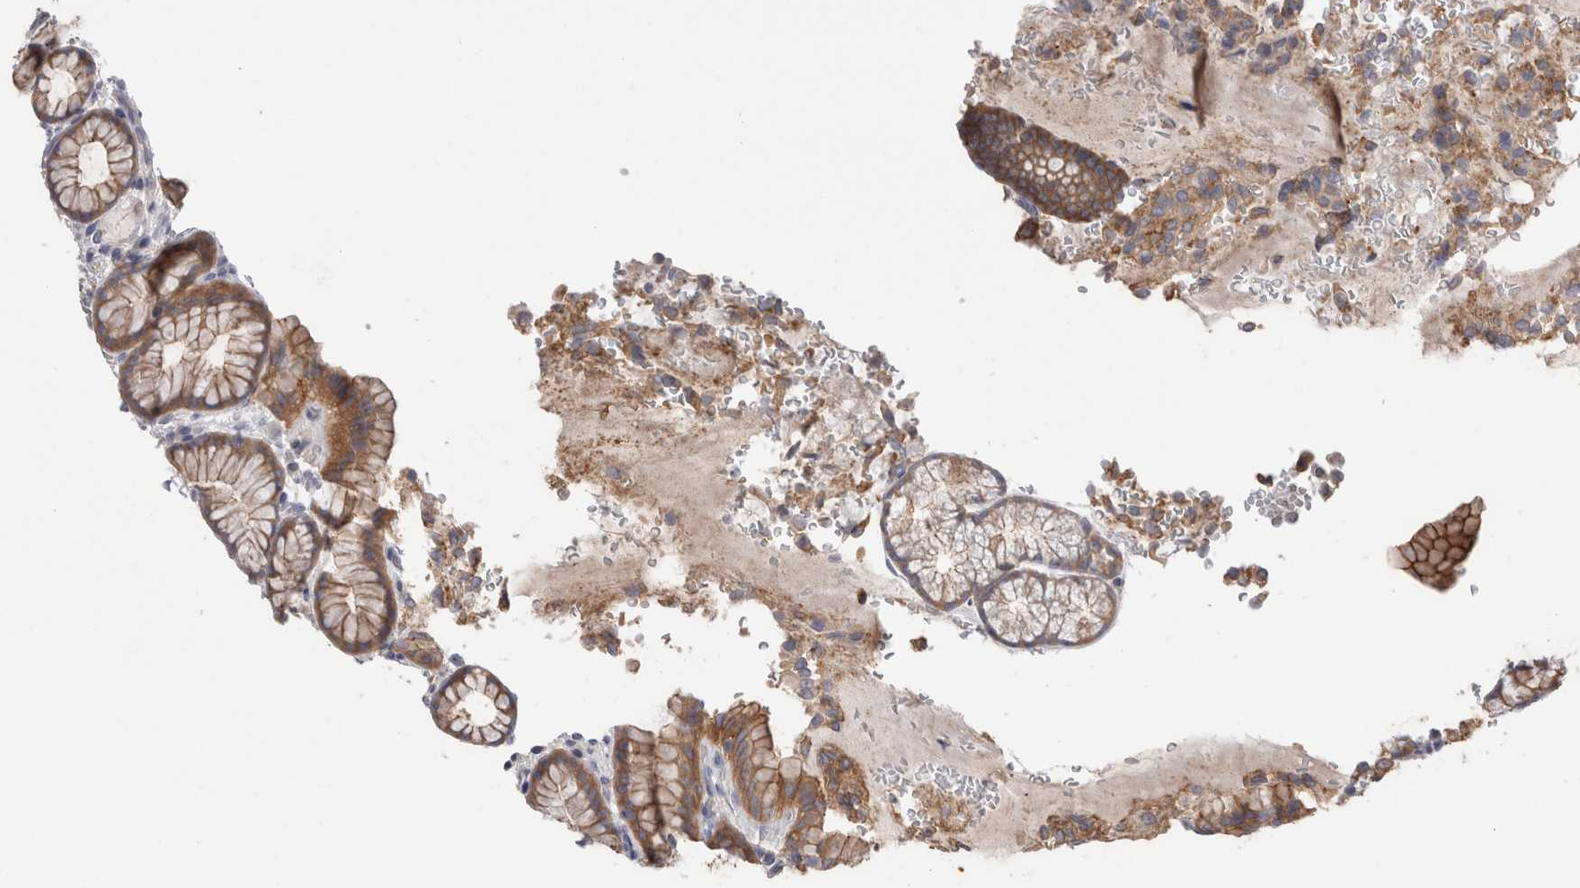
{"staining": {"intensity": "moderate", "quantity": ">75%", "location": "cytoplasmic/membranous"}, "tissue": "stomach", "cell_type": "Glandular cells", "image_type": "normal", "snomed": [{"axis": "morphology", "description": "Normal tissue, NOS"}, {"axis": "topography", "description": "Stomach"}], "caption": "This image reveals immunohistochemistry (IHC) staining of unremarkable stomach, with medium moderate cytoplasmic/membranous staining in about >75% of glandular cells.", "gene": "OTOR", "patient": {"sex": "male", "age": 42}}